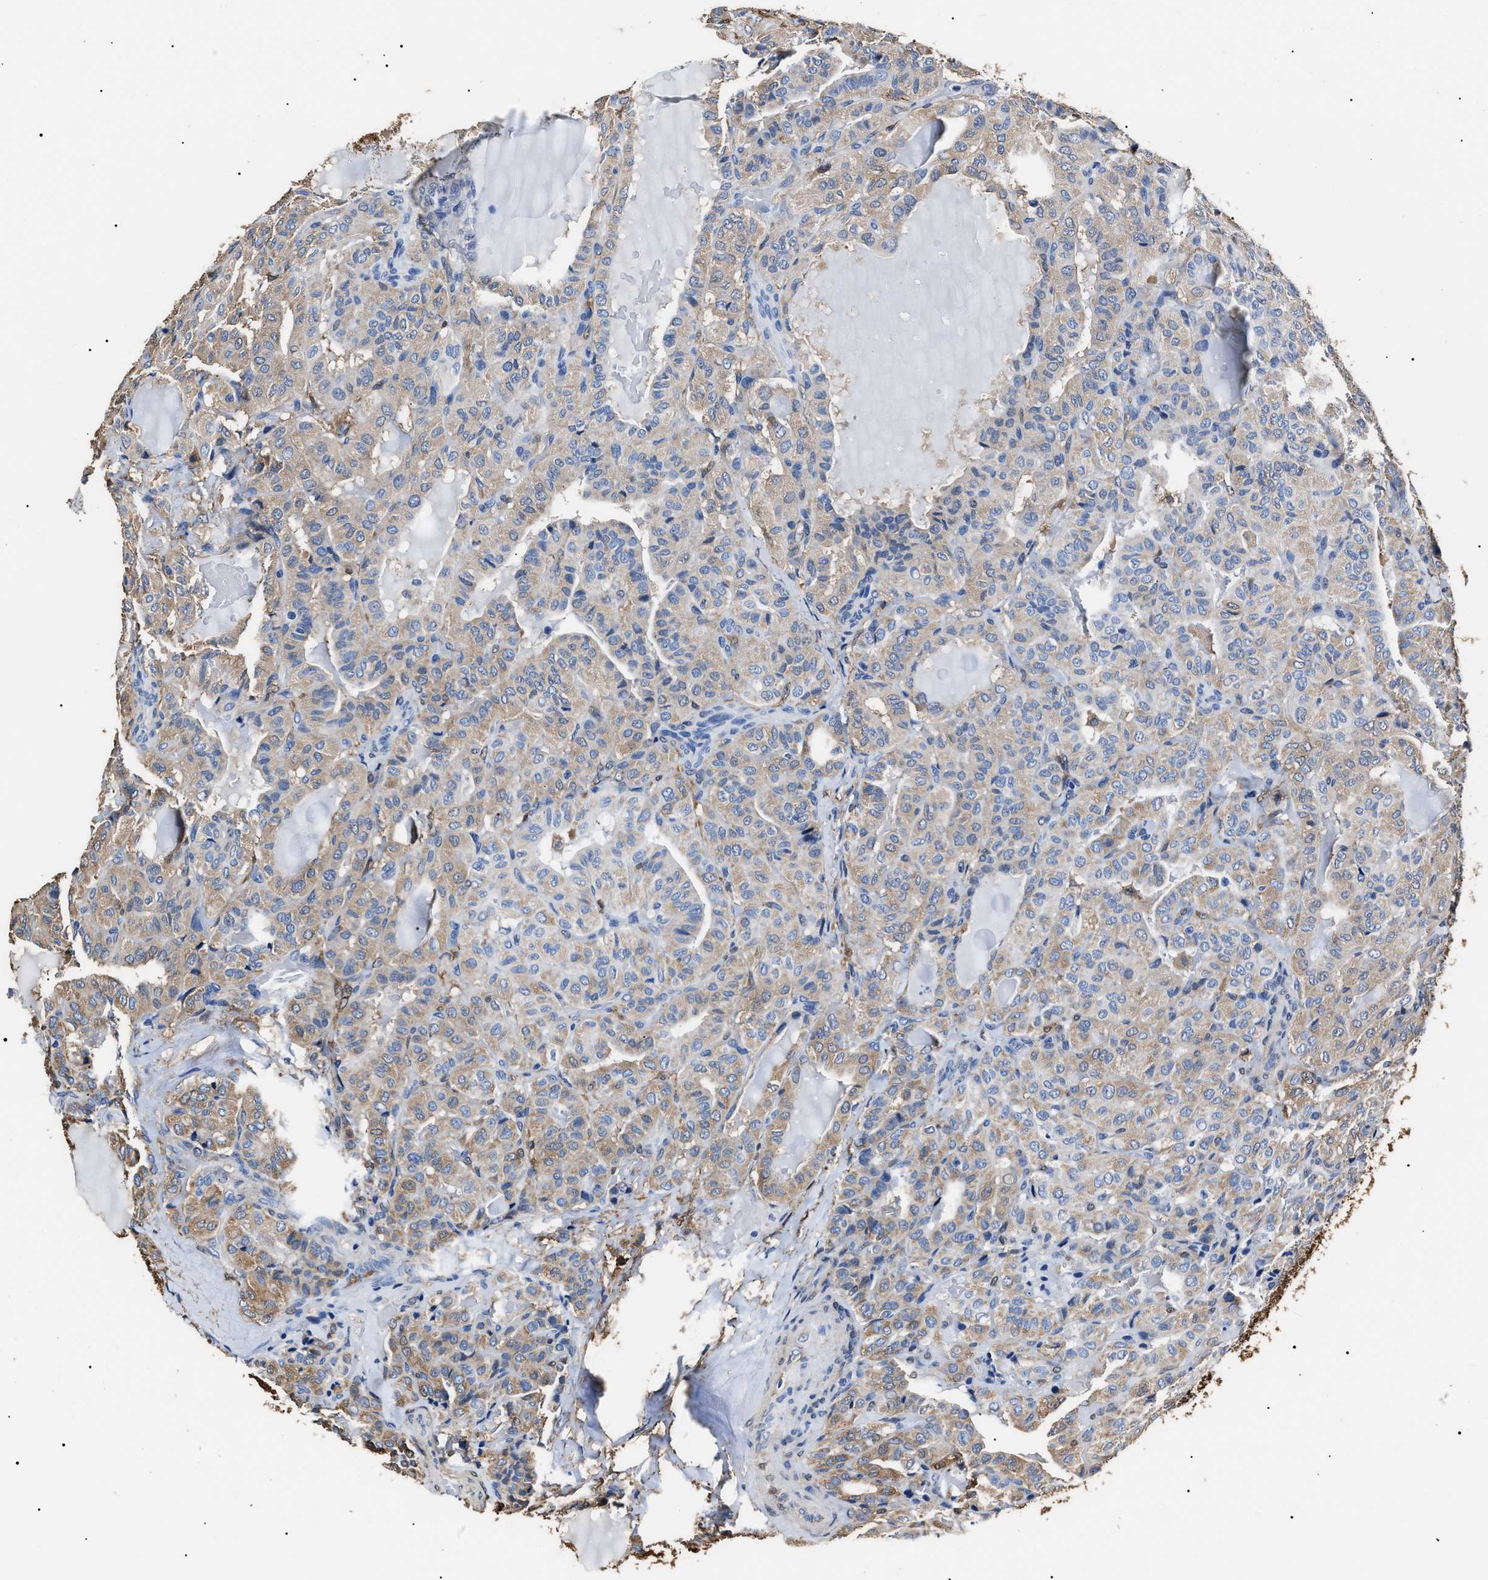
{"staining": {"intensity": "weak", "quantity": ">75%", "location": "cytoplasmic/membranous"}, "tissue": "thyroid cancer", "cell_type": "Tumor cells", "image_type": "cancer", "snomed": [{"axis": "morphology", "description": "Papillary adenocarcinoma, NOS"}, {"axis": "topography", "description": "Thyroid gland"}], "caption": "Weak cytoplasmic/membranous protein positivity is present in approximately >75% of tumor cells in thyroid cancer.", "gene": "ALDH1A1", "patient": {"sex": "male", "age": 77}}